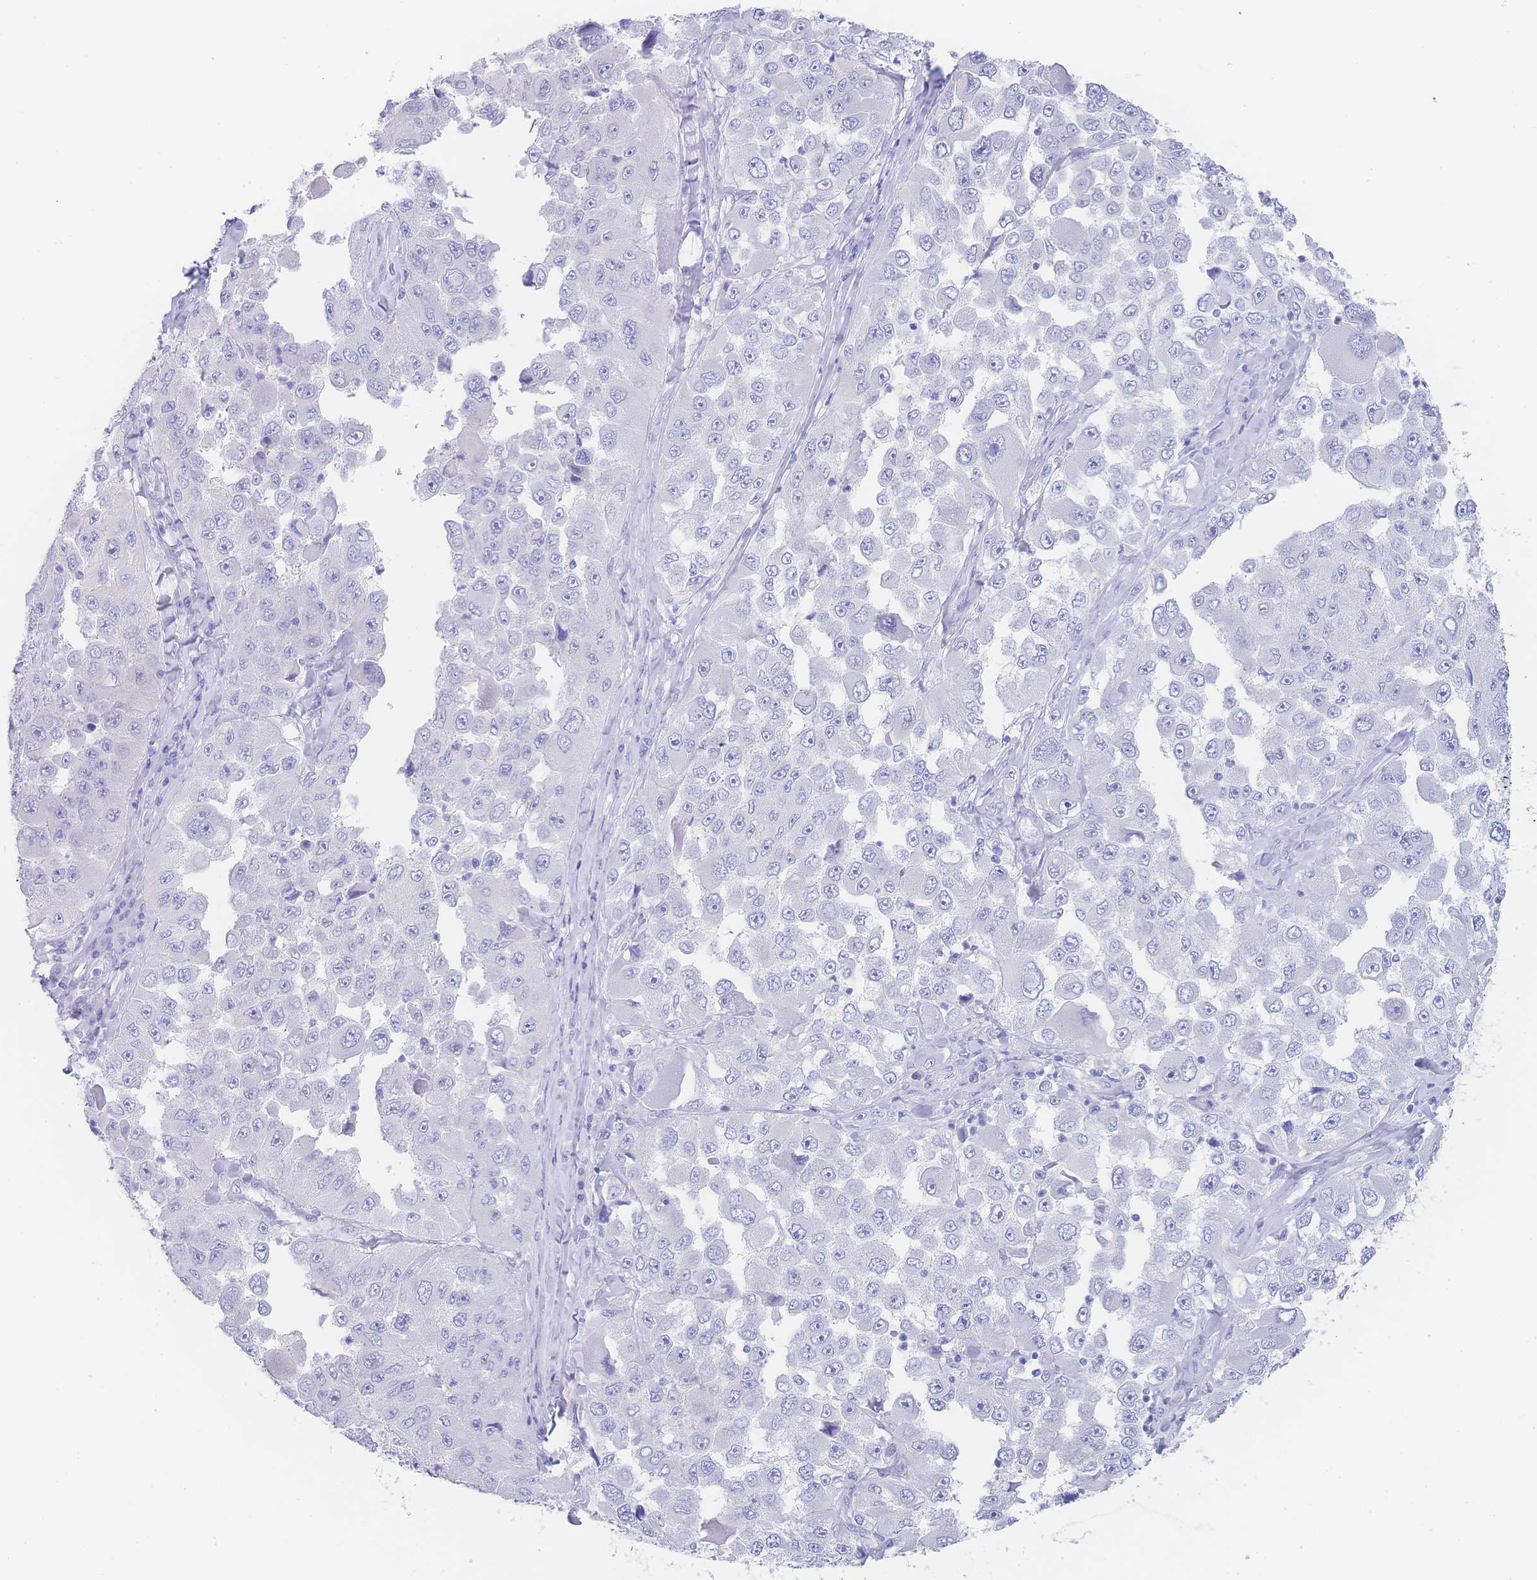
{"staining": {"intensity": "negative", "quantity": "none", "location": "none"}, "tissue": "melanoma", "cell_type": "Tumor cells", "image_type": "cancer", "snomed": [{"axis": "morphology", "description": "Malignant melanoma, Metastatic site"}, {"axis": "topography", "description": "Lymph node"}], "caption": "Melanoma was stained to show a protein in brown. There is no significant staining in tumor cells.", "gene": "LZTFL1", "patient": {"sex": "male", "age": 62}}